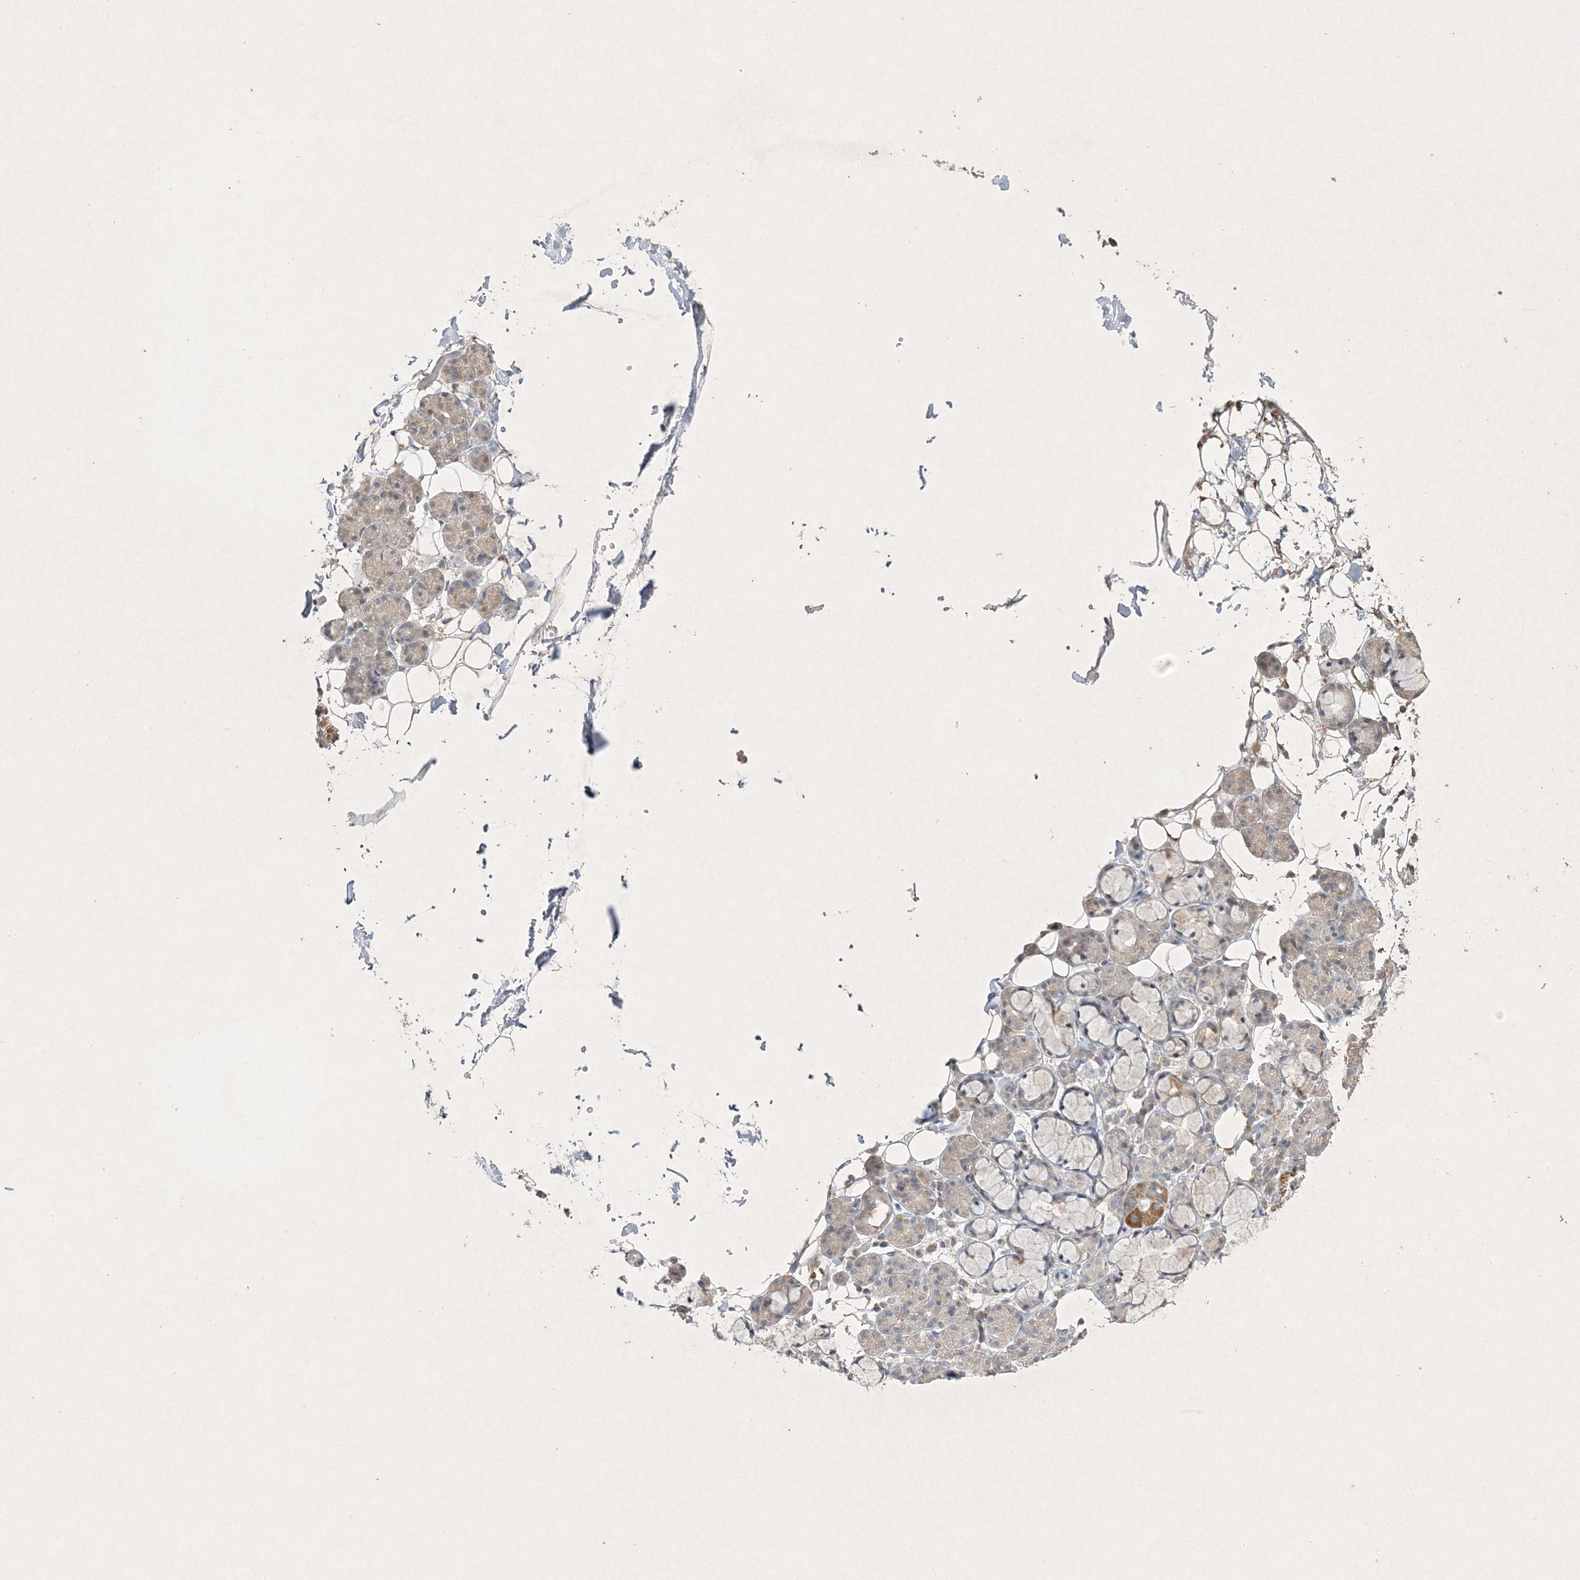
{"staining": {"intensity": "moderate", "quantity": "<25%", "location": "cytoplasmic/membranous"}, "tissue": "salivary gland", "cell_type": "Glandular cells", "image_type": "normal", "snomed": [{"axis": "morphology", "description": "Normal tissue, NOS"}, {"axis": "topography", "description": "Salivary gland"}], "caption": "The immunohistochemical stain labels moderate cytoplasmic/membranous expression in glandular cells of normal salivary gland. (DAB (3,3'-diaminobenzidine) IHC, brown staining for protein, blue staining for nuclei).", "gene": "PRSS36", "patient": {"sex": "male", "age": 63}}